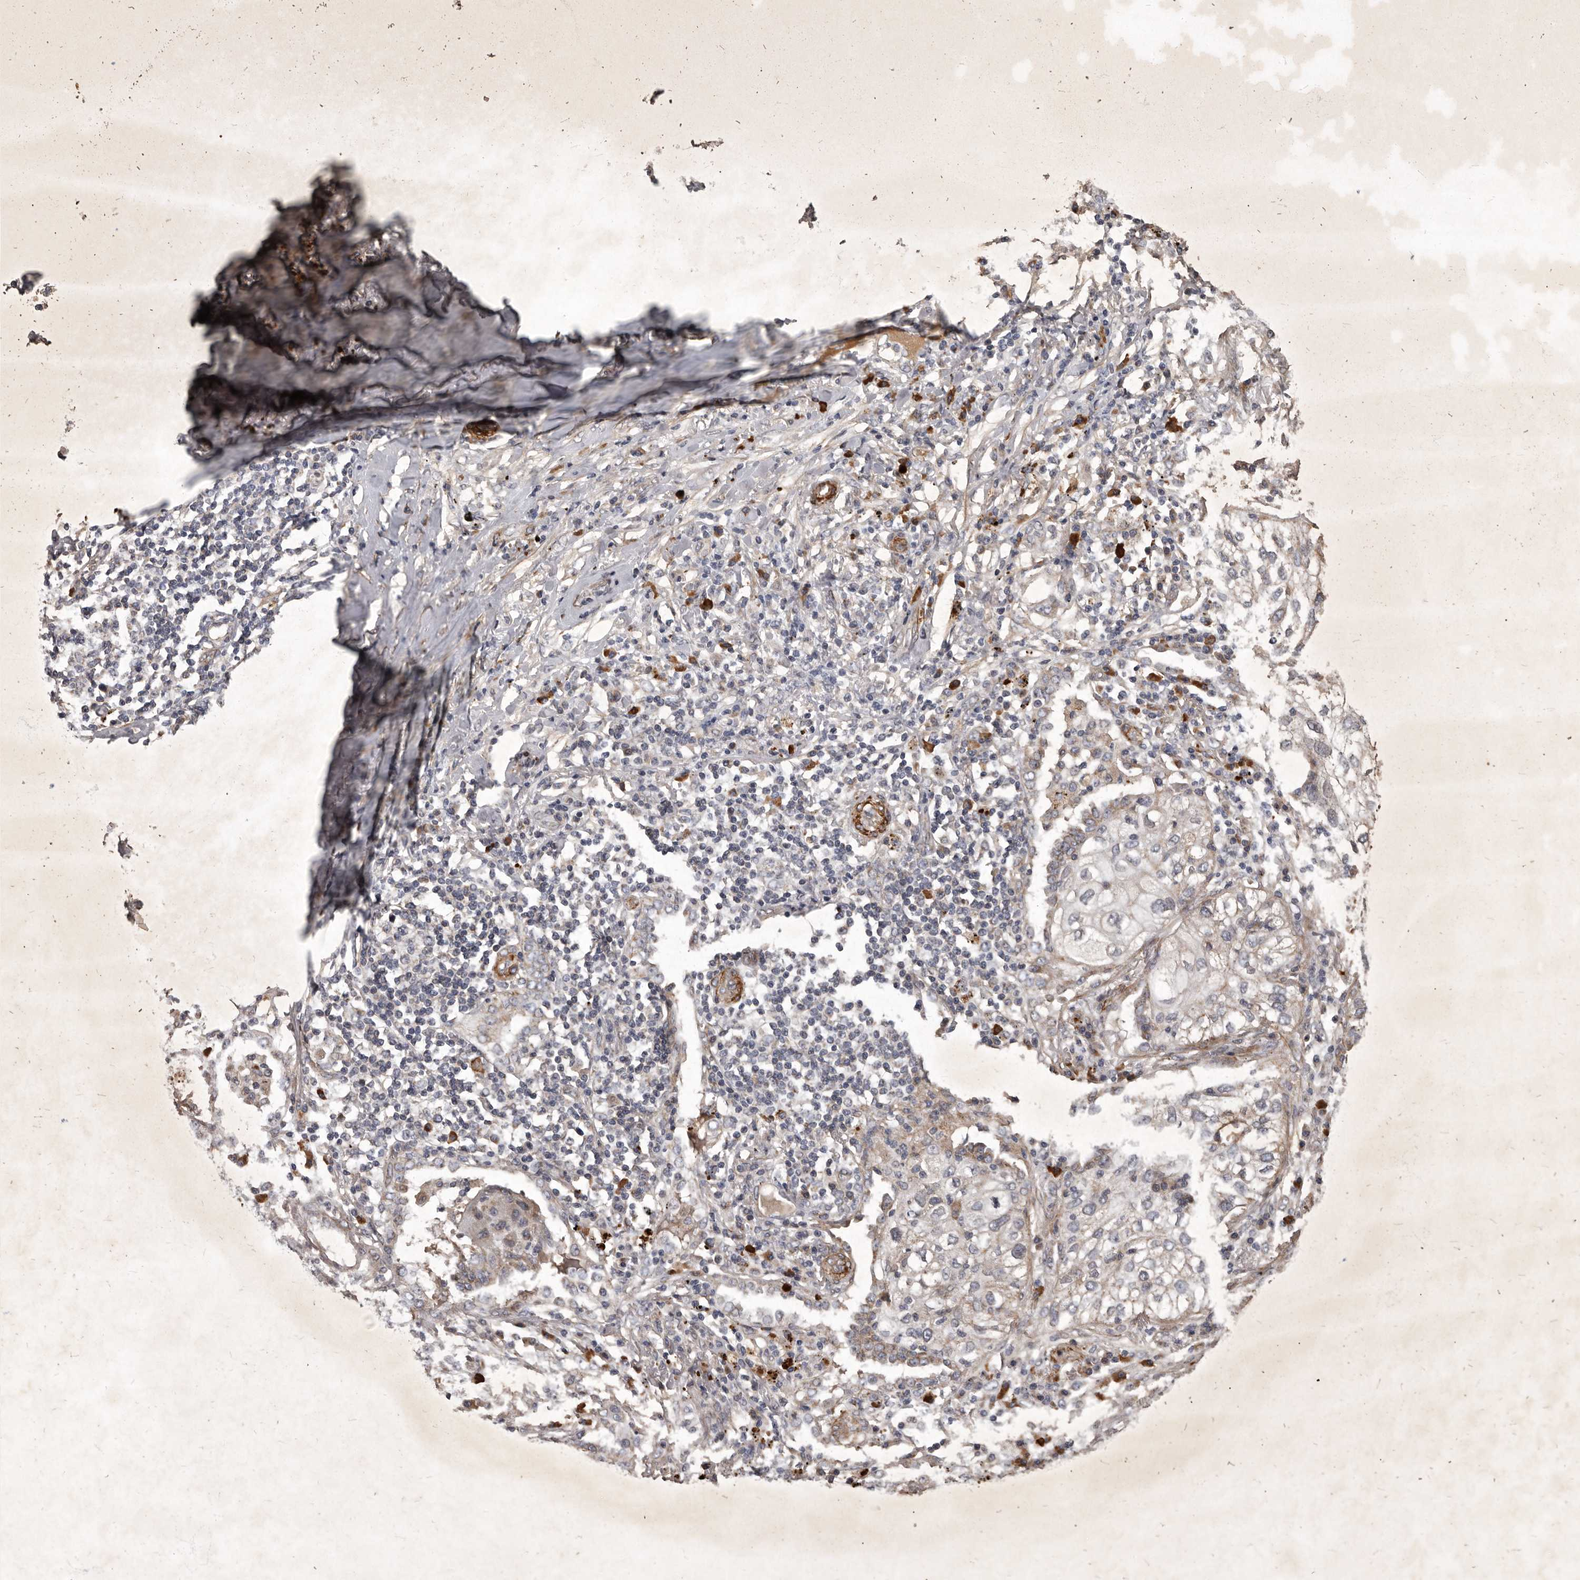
{"staining": {"intensity": "weak", "quantity": "<25%", "location": "cytoplasmic/membranous"}, "tissue": "lung cancer", "cell_type": "Tumor cells", "image_type": "cancer", "snomed": [{"axis": "morphology", "description": "Squamous cell carcinoma, NOS"}, {"axis": "topography", "description": "Lung"}], "caption": "There is no significant positivity in tumor cells of squamous cell carcinoma (lung). (DAB immunohistochemistry visualized using brightfield microscopy, high magnification).", "gene": "MRPS15", "patient": {"sex": "female", "age": 63}}